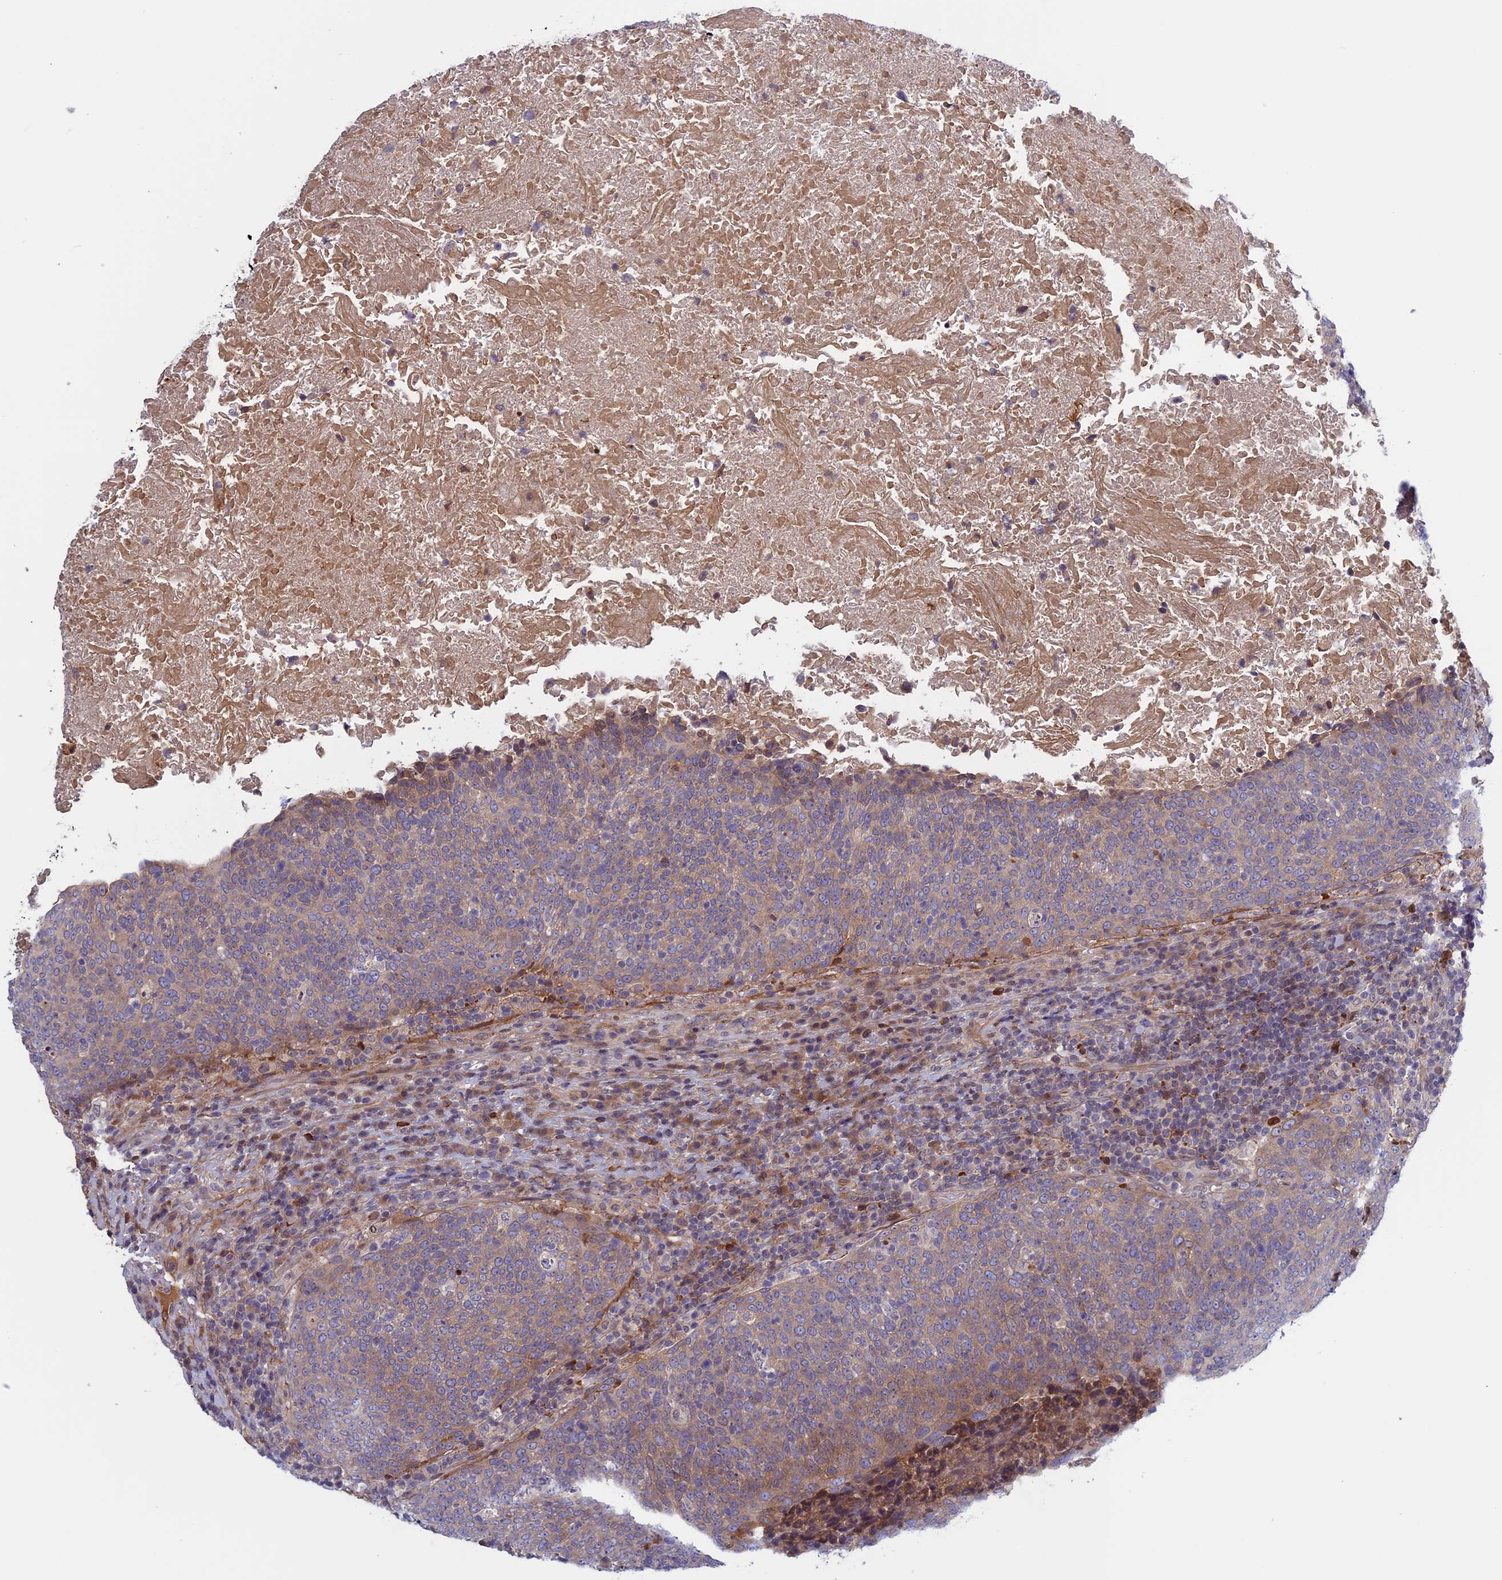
{"staining": {"intensity": "moderate", "quantity": "25%-75%", "location": "cytoplasmic/membranous"}, "tissue": "head and neck cancer", "cell_type": "Tumor cells", "image_type": "cancer", "snomed": [{"axis": "morphology", "description": "Squamous cell carcinoma, NOS"}, {"axis": "morphology", "description": "Squamous cell carcinoma, metastatic, NOS"}, {"axis": "topography", "description": "Lymph node"}, {"axis": "topography", "description": "Head-Neck"}], "caption": "Head and neck cancer stained with DAB (3,3'-diaminobenzidine) immunohistochemistry shows medium levels of moderate cytoplasmic/membranous staining in about 25%-75% of tumor cells.", "gene": "FADS1", "patient": {"sex": "male", "age": 62}}